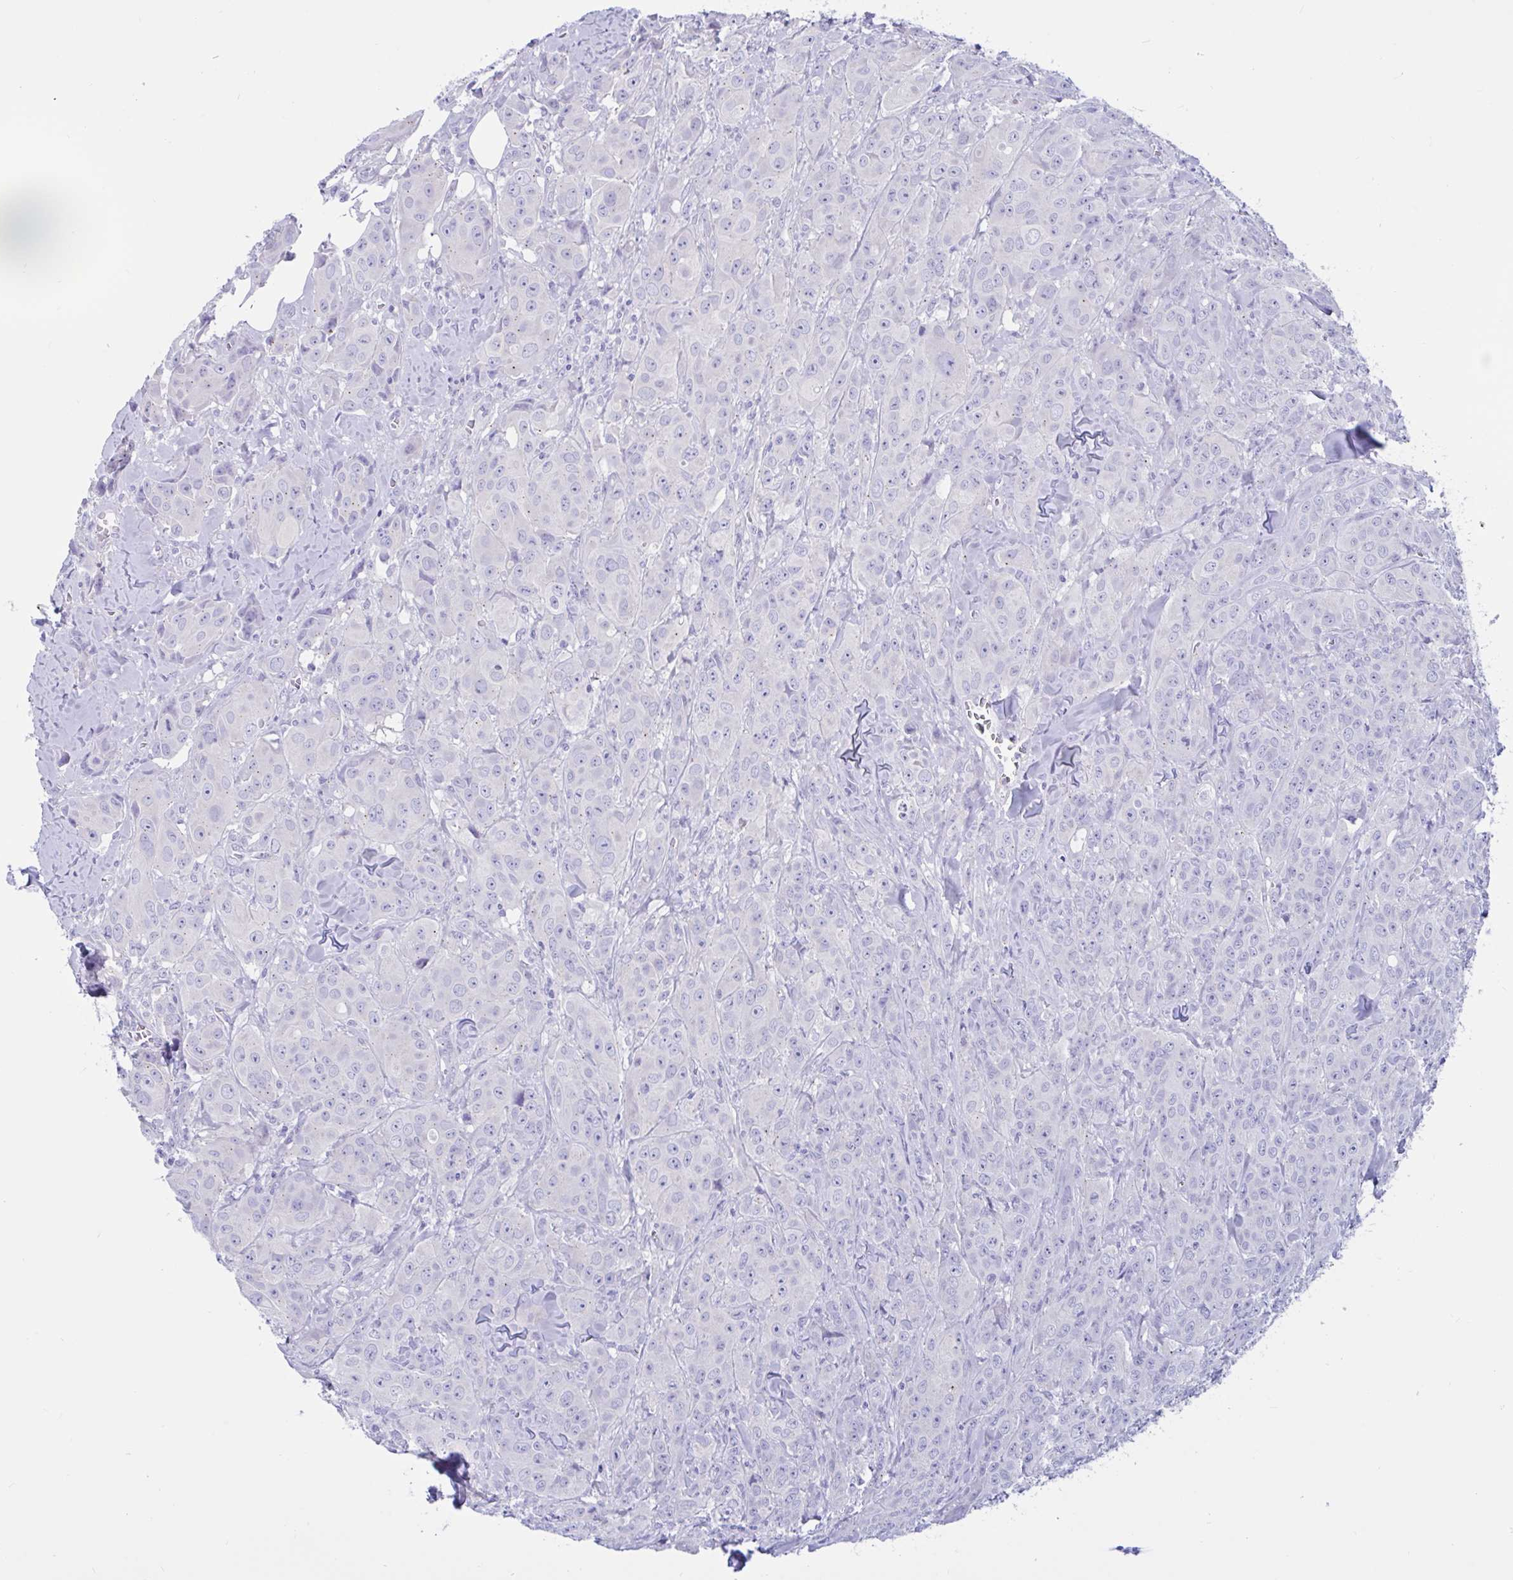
{"staining": {"intensity": "negative", "quantity": "none", "location": "none"}, "tissue": "breast cancer", "cell_type": "Tumor cells", "image_type": "cancer", "snomed": [{"axis": "morphology", "description": "Normal tissue, NOS"}, {"axis": "morphology", "description": "Duct carcinoma"}, {"axis": "topography", "description": "Breast"}], "caption": "Immunohistochemistry of human breast invasive ductal carcinoma displays no expression in tumor cells.", "gene": "RNASE3", "patient": {"sex": "female", "age": 43}}